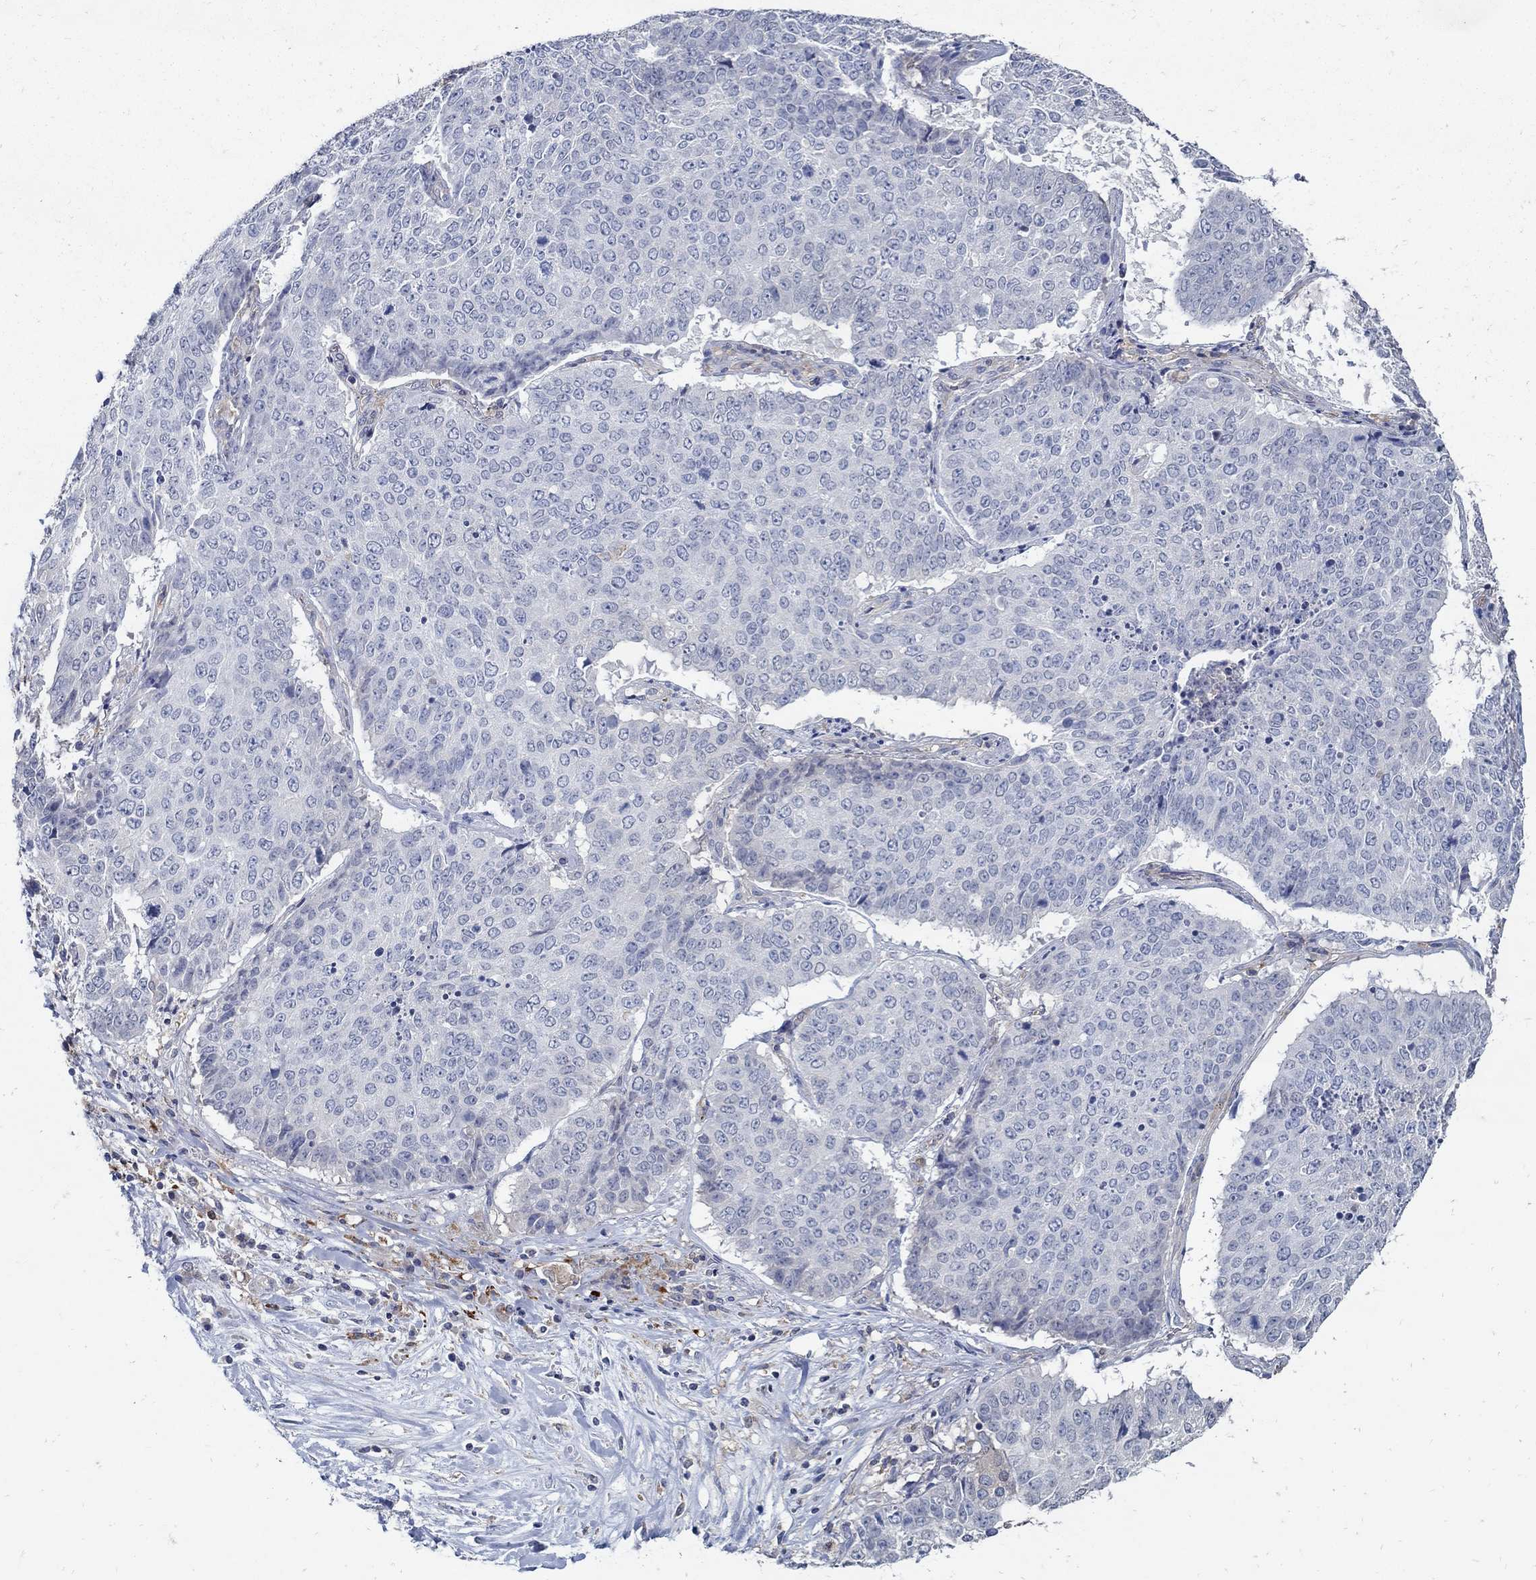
{"staining": {"intensity": "negative", "quantity": "none", "location": "none"}, "tissue": "lung cancer", "cell_type": "Tumor cells", "image_type": "cancer", "snomed": [{"axis": "morphology", "description": "Normal tissue, NOS"}, {"axis": "morphology", "description": "Squamous cell carcinoma, NOS"}, {"axis": "topography", "description": "Bronchus"}, {"axis": "topography", "description": "Lung"}], "caption": "Immunohistochemistry histopathology image of squamous cell carcinoma (lung) stained for a protein (brown), which reveals no staining in tumor cells.", "gene": "MTHFR", "patient": {"sex": "male", "age": 64}}